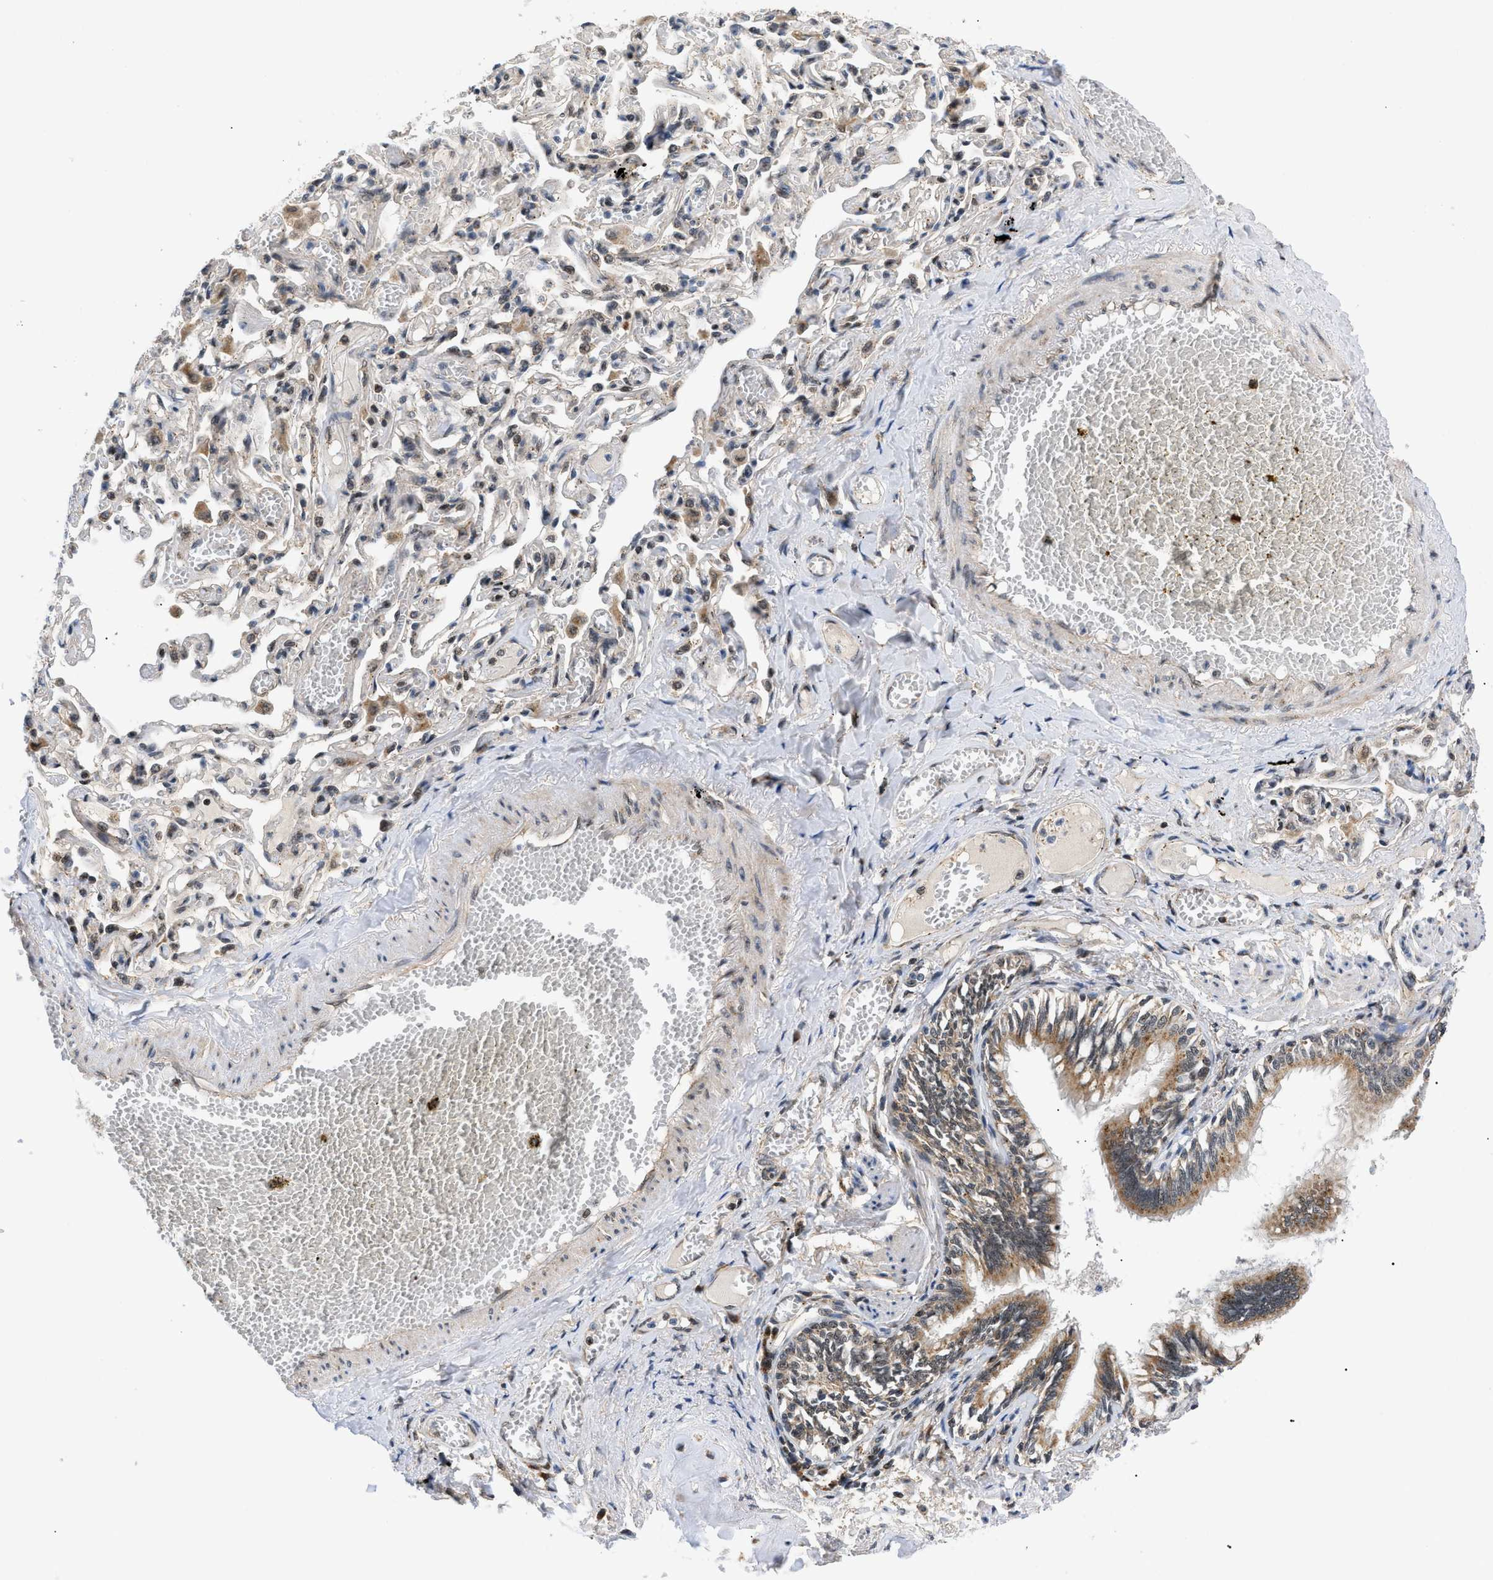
{"staining": {"intensity": "moderate", "quantity": "25%-75%", "location": "cytoplasmic/membranous"}, "tissue": "bronchus", "cell_type": "Respiratory epithelial cells", "image_type": "normal", "snomed": [{"axis": "morphology", "description": "Normal tissue, NOS"}, {"axis": "morphology", "description": "Inflammation, NOS"}, {"axis": "topography", "description": "Cartilage tissue"}, {"axis": "topography", "description": "Lung"}], "caption": "High-magnification brightfield microscopy of unremarkable bronchus stained with DAB (brown) and counterstained with hematoxylin (blue). respiratory epithelial cells exhibit moderate cytoplasmic/membranous staining is appreciated in about25%-75% of cells.", "gene": "ZBTB11", "patient": {"sex": "male", "age": 71}}